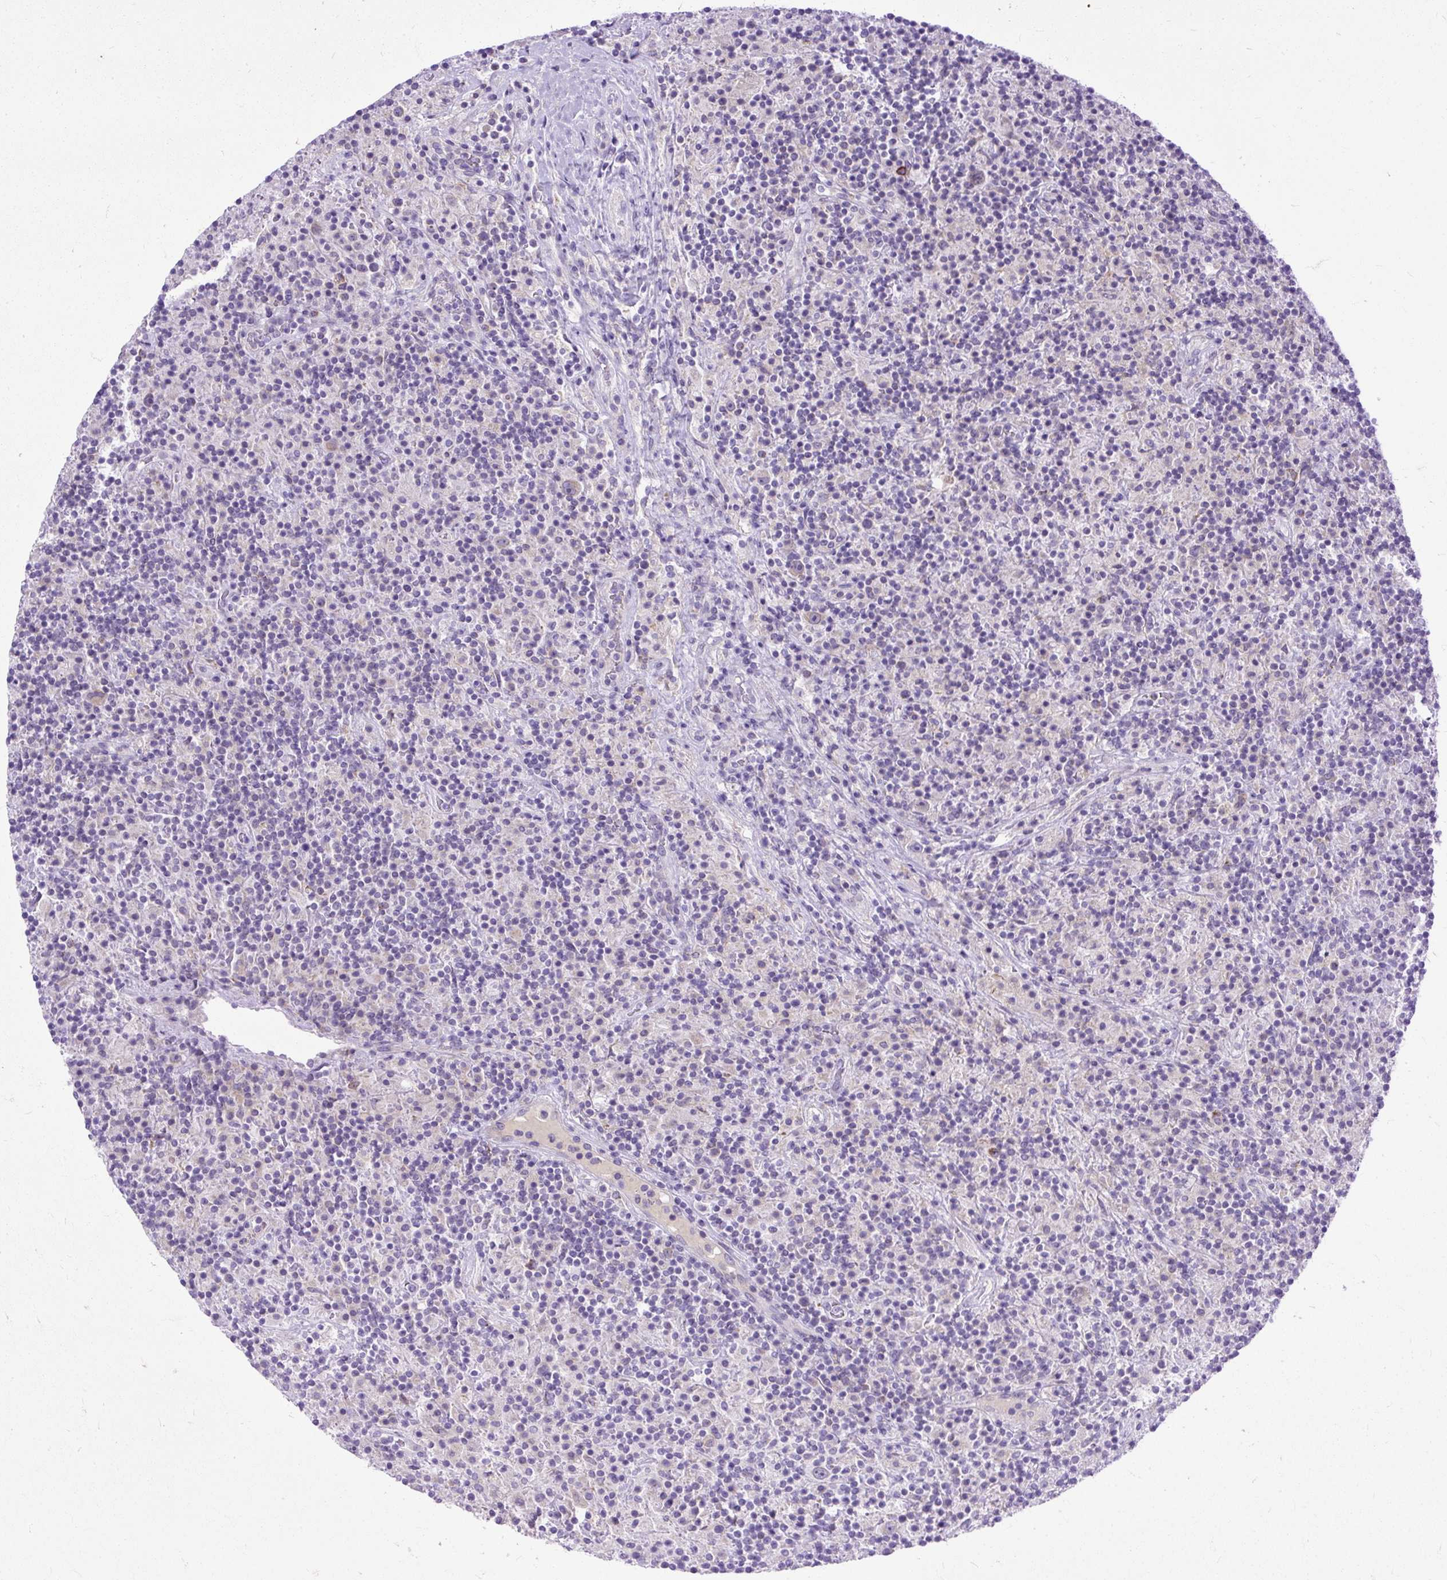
{"staining": {"intensity": "negative", "quantity": "none", "location": "none"}, "tissue": "lymphoma", "cell_type": "Tumor cells", "image_type": "cancer", "snomed": [{"axis": "morphology", "description": "Hodgkin's disease, NOS"}, {"axis": "topography", "description": "Lymph node"}], "caption": "The immunohistochemistry micrograph has no significant expression in tumor cells of Hodgkin's disease tissue.", "gene": "AMFR", "patient": {"sex": "male", "age": 70}}